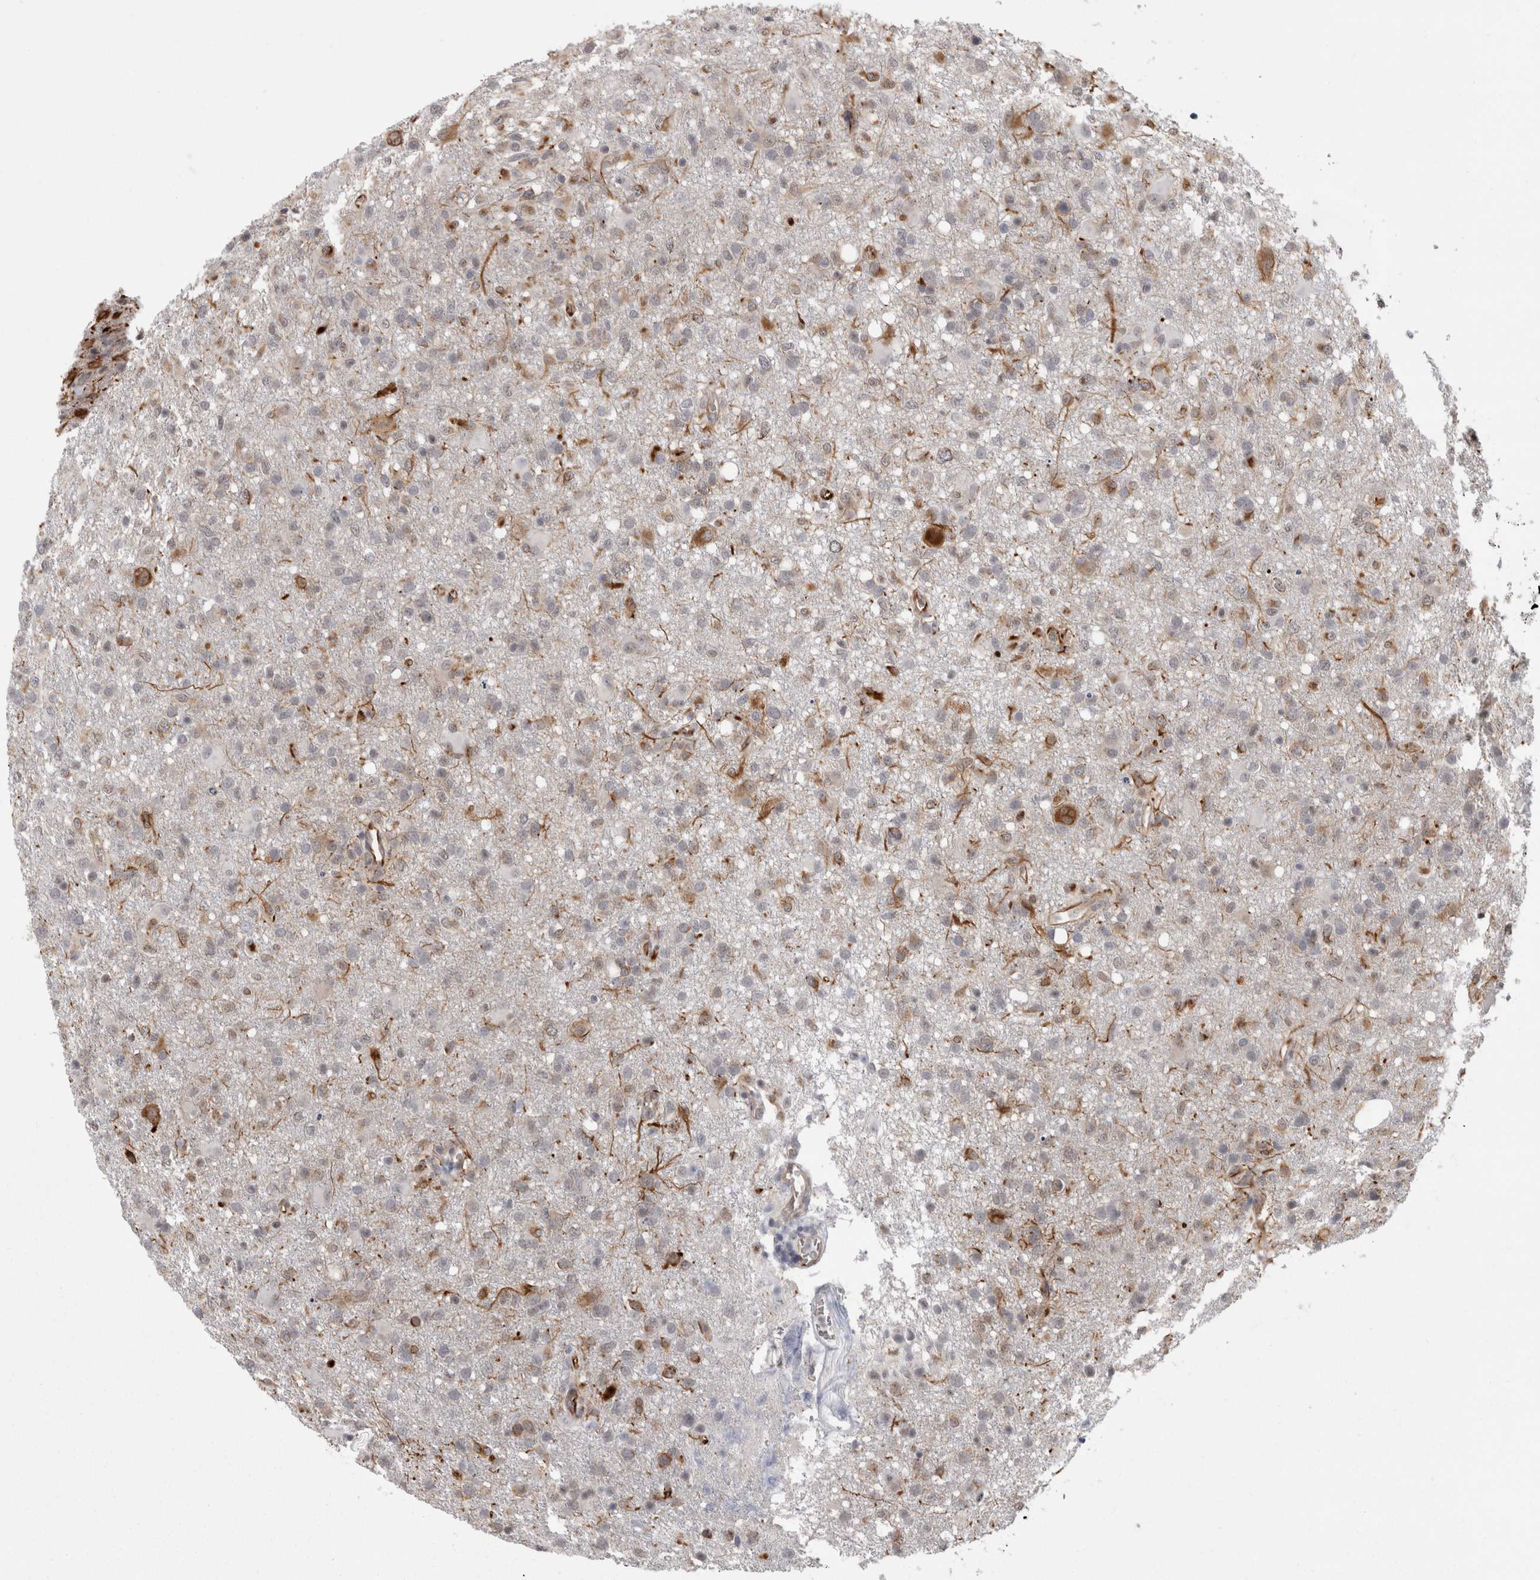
{"staining": {"intensity": "moderate", "quantity": "<25%", "location": "cytoplasmic/membranous"}, "tissue": "glioma", "cell_type": "Tumor cells", "image_type": "cancer", "snomed": [{"axis": "morphology", "description": "Glioma, malignant, High grade"}, {"axis": "topography", "description": "Brain"}], "caption": "A histopathology image of human high-grade glioma (malignant) stained for a protein displays moderate cytoplasmic/membranous brown staining in tumor cells. The staining is performed using DAB (3,3'-diaminobenzidine) brown chromogen to label protein expression. The nuclei are counter-stained blue using hematoxylin.", "gene": "FAM83H", "patient": {"sex": "female", "age": 57}}